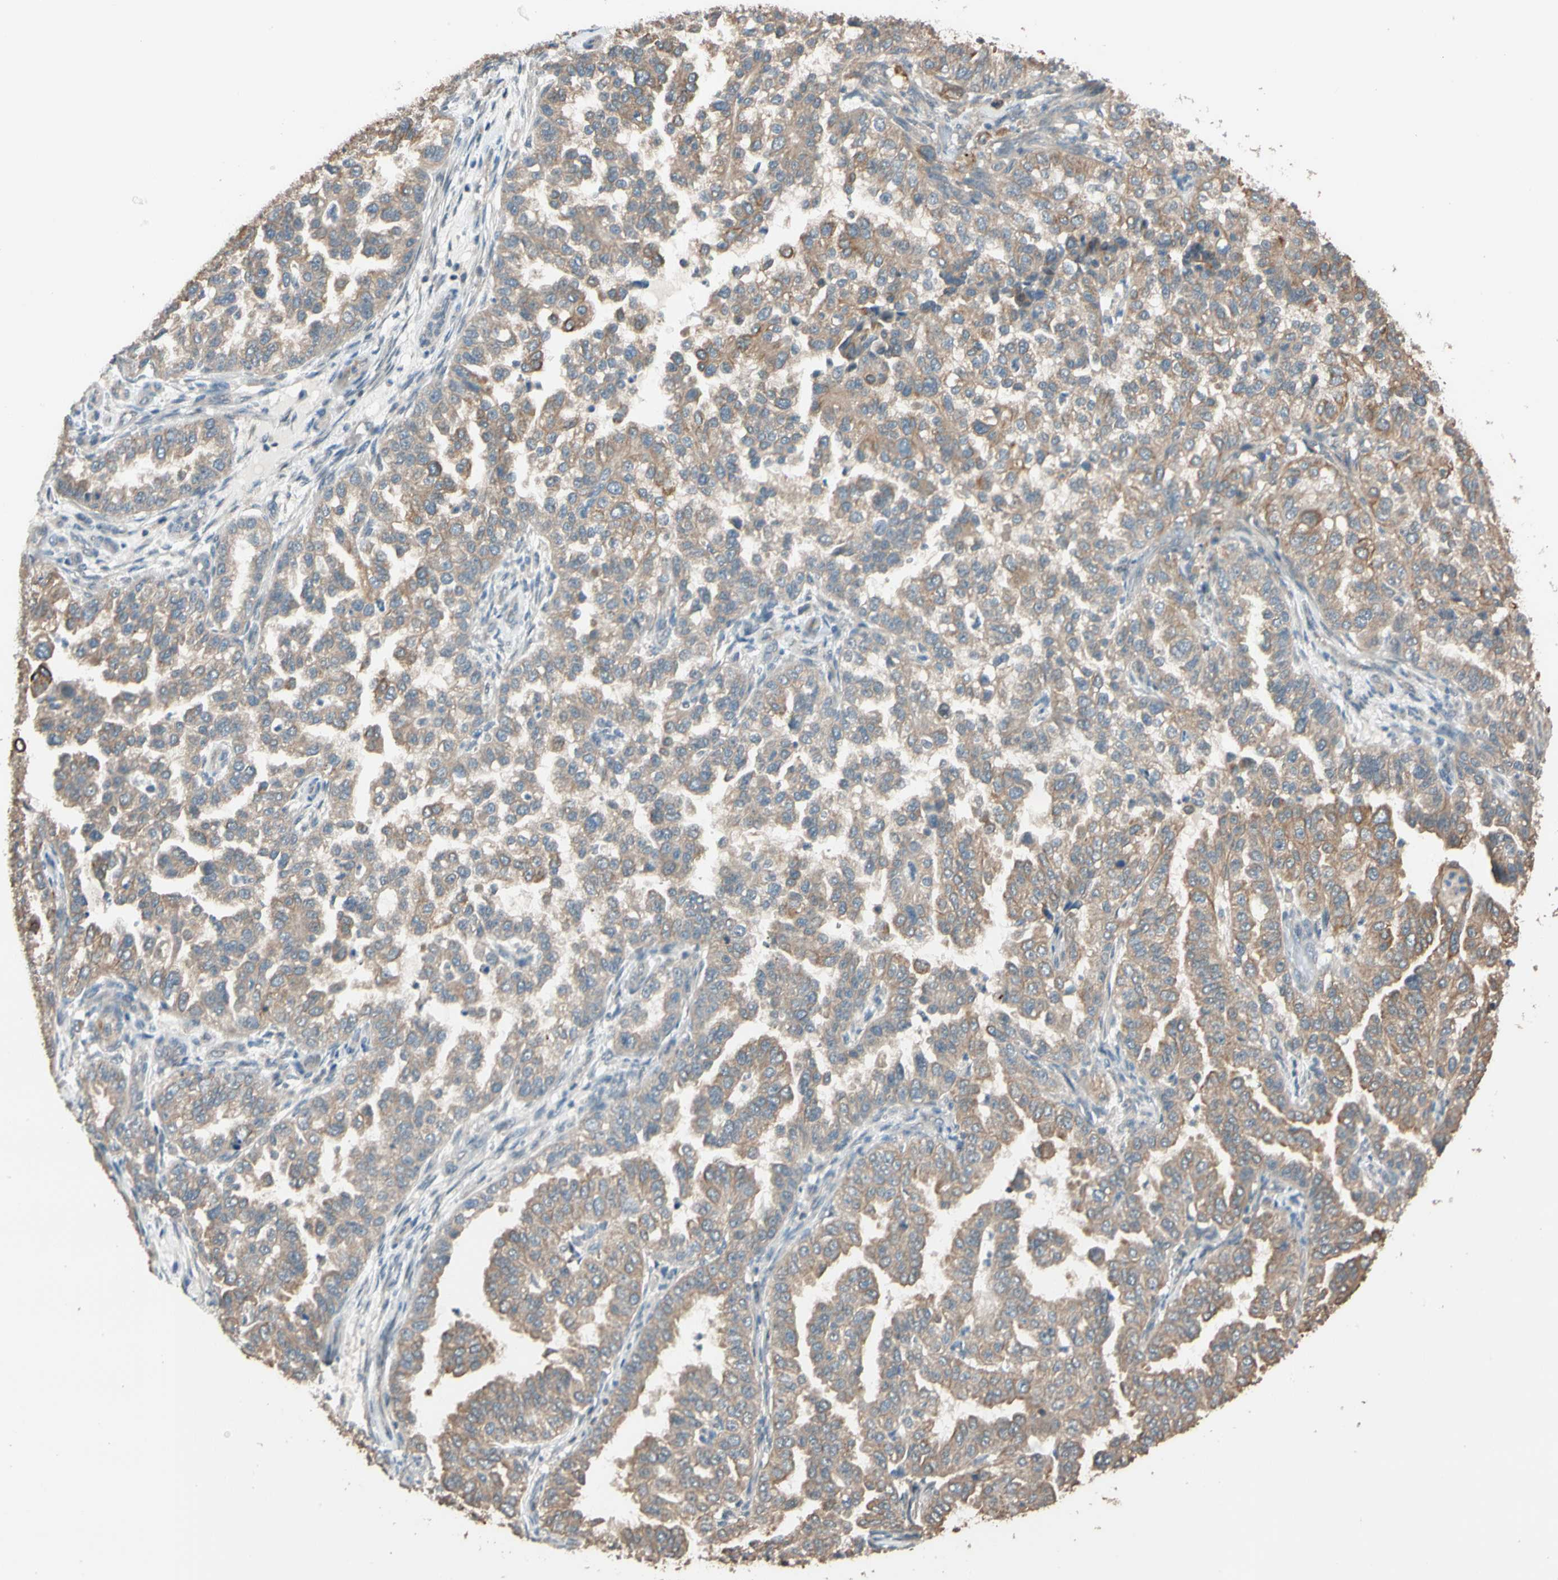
{"staining": {"intensity": "moderate", "quantity": "25%-75%", "location": "cytoplasmic/membranous"}, "tissue": "endometrial cancer", "cell_type": "Tumor cells", "image_type": "cancer", "snomed": [{"axis": "morphology", "description": "Adenocarcinoma, NOS"}, {"axis": "topography", "description": "Endometrium"}], "caption": "Protein staining shows moderate cytoplasmic/membranous expression in approximately 25%-75% of tumor cells in endometrial cancer.", "gene": "MAP3K7", "patient": {"sex": "female", "age": 85}}